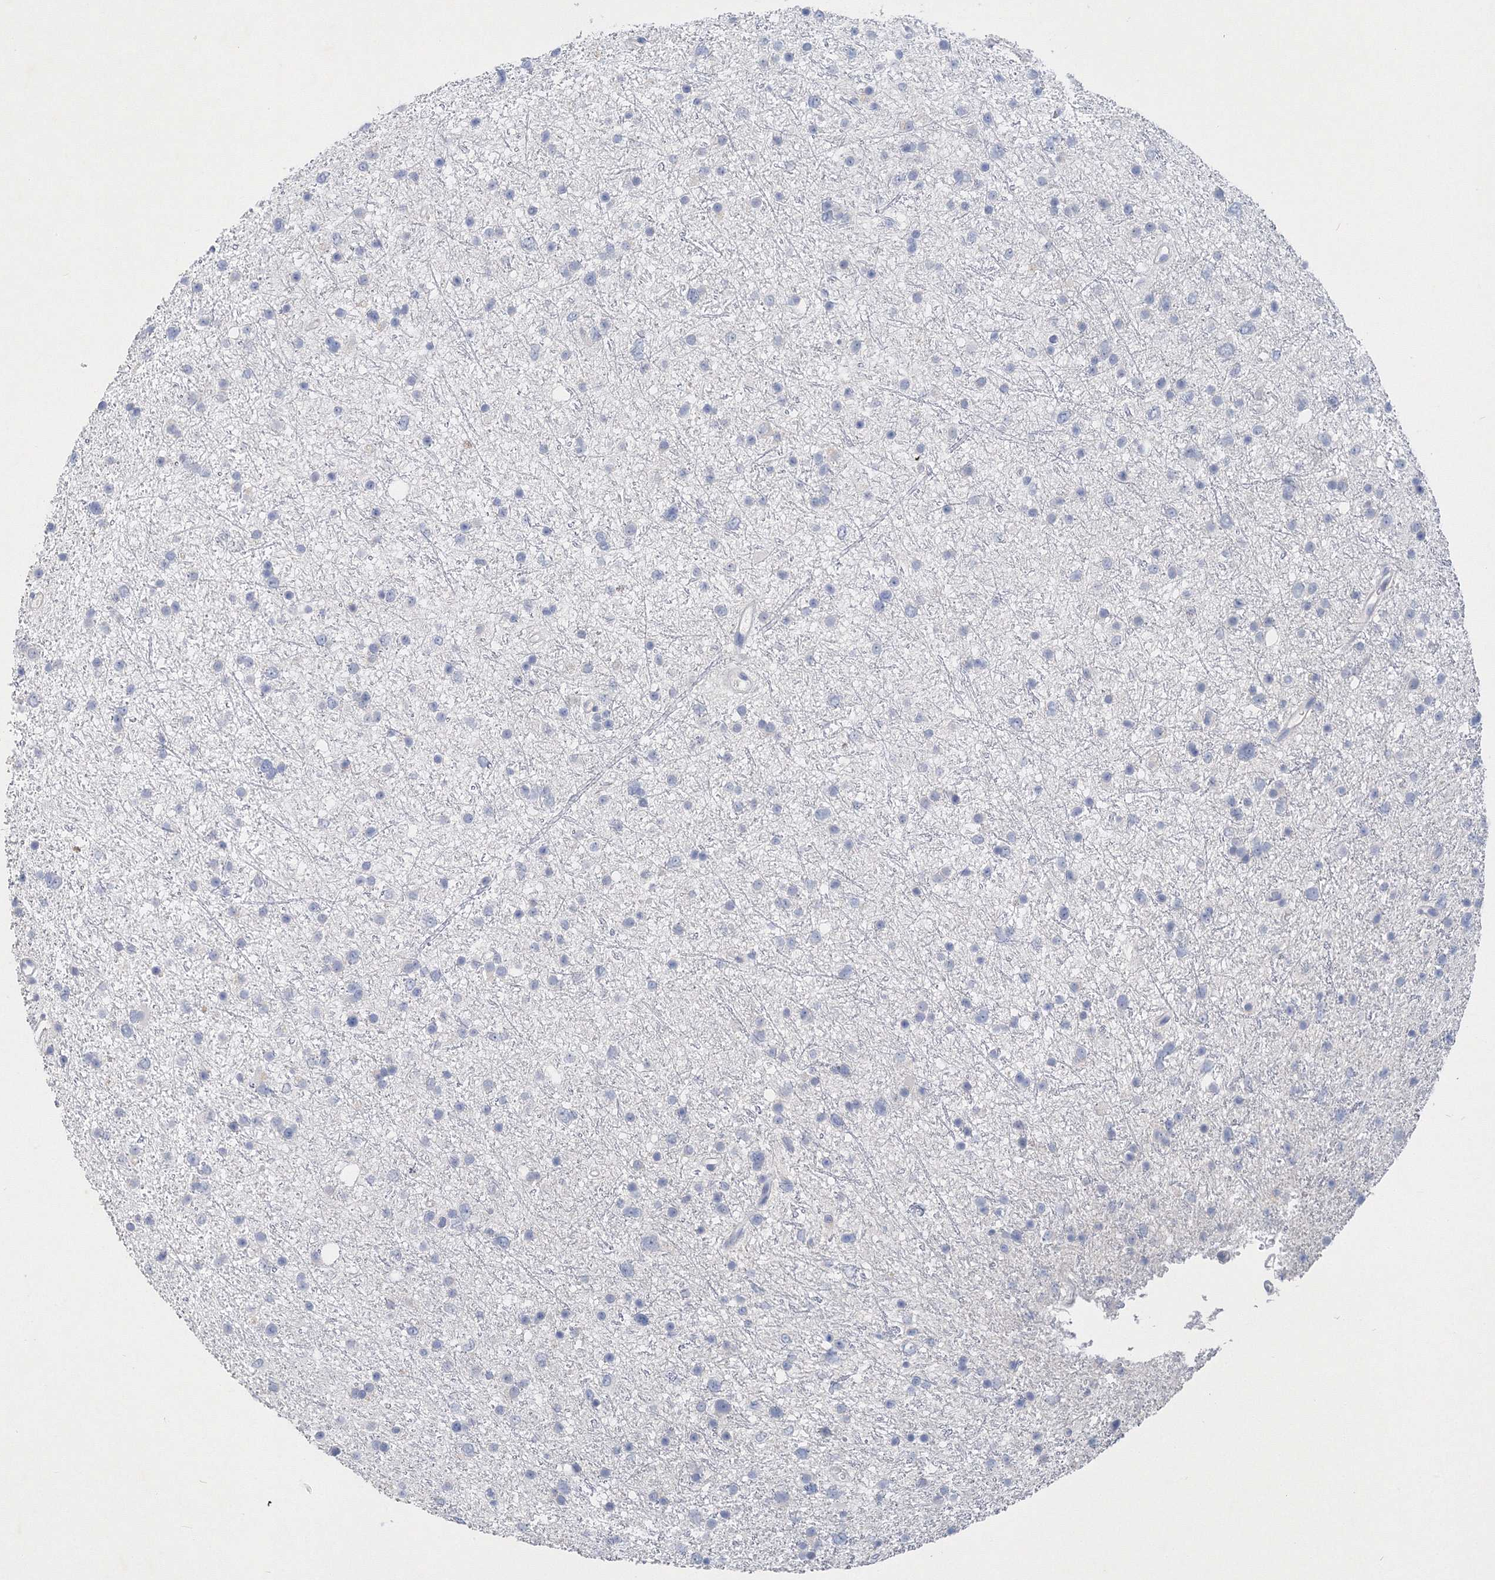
{"staining": {"intensity": "negative", "quantity": "none", "location": "none"}, "tissue": "glioma", "cell_type": "Tumor cells", "image_type": "cancer", "snomed": [{"axis": "morphology", "description": "Glioma, malignant, Low grade"}, {"axis": "topography", "description": "Cerebral cortex"}], "caption": "Malignant glioma (low-grade) stained for a protein using immunohistochemistry (IHC) demonstrates no expression tumor cells.", "gene": "OSBPL6", "patient": {"sex": "female", "age": 39}}